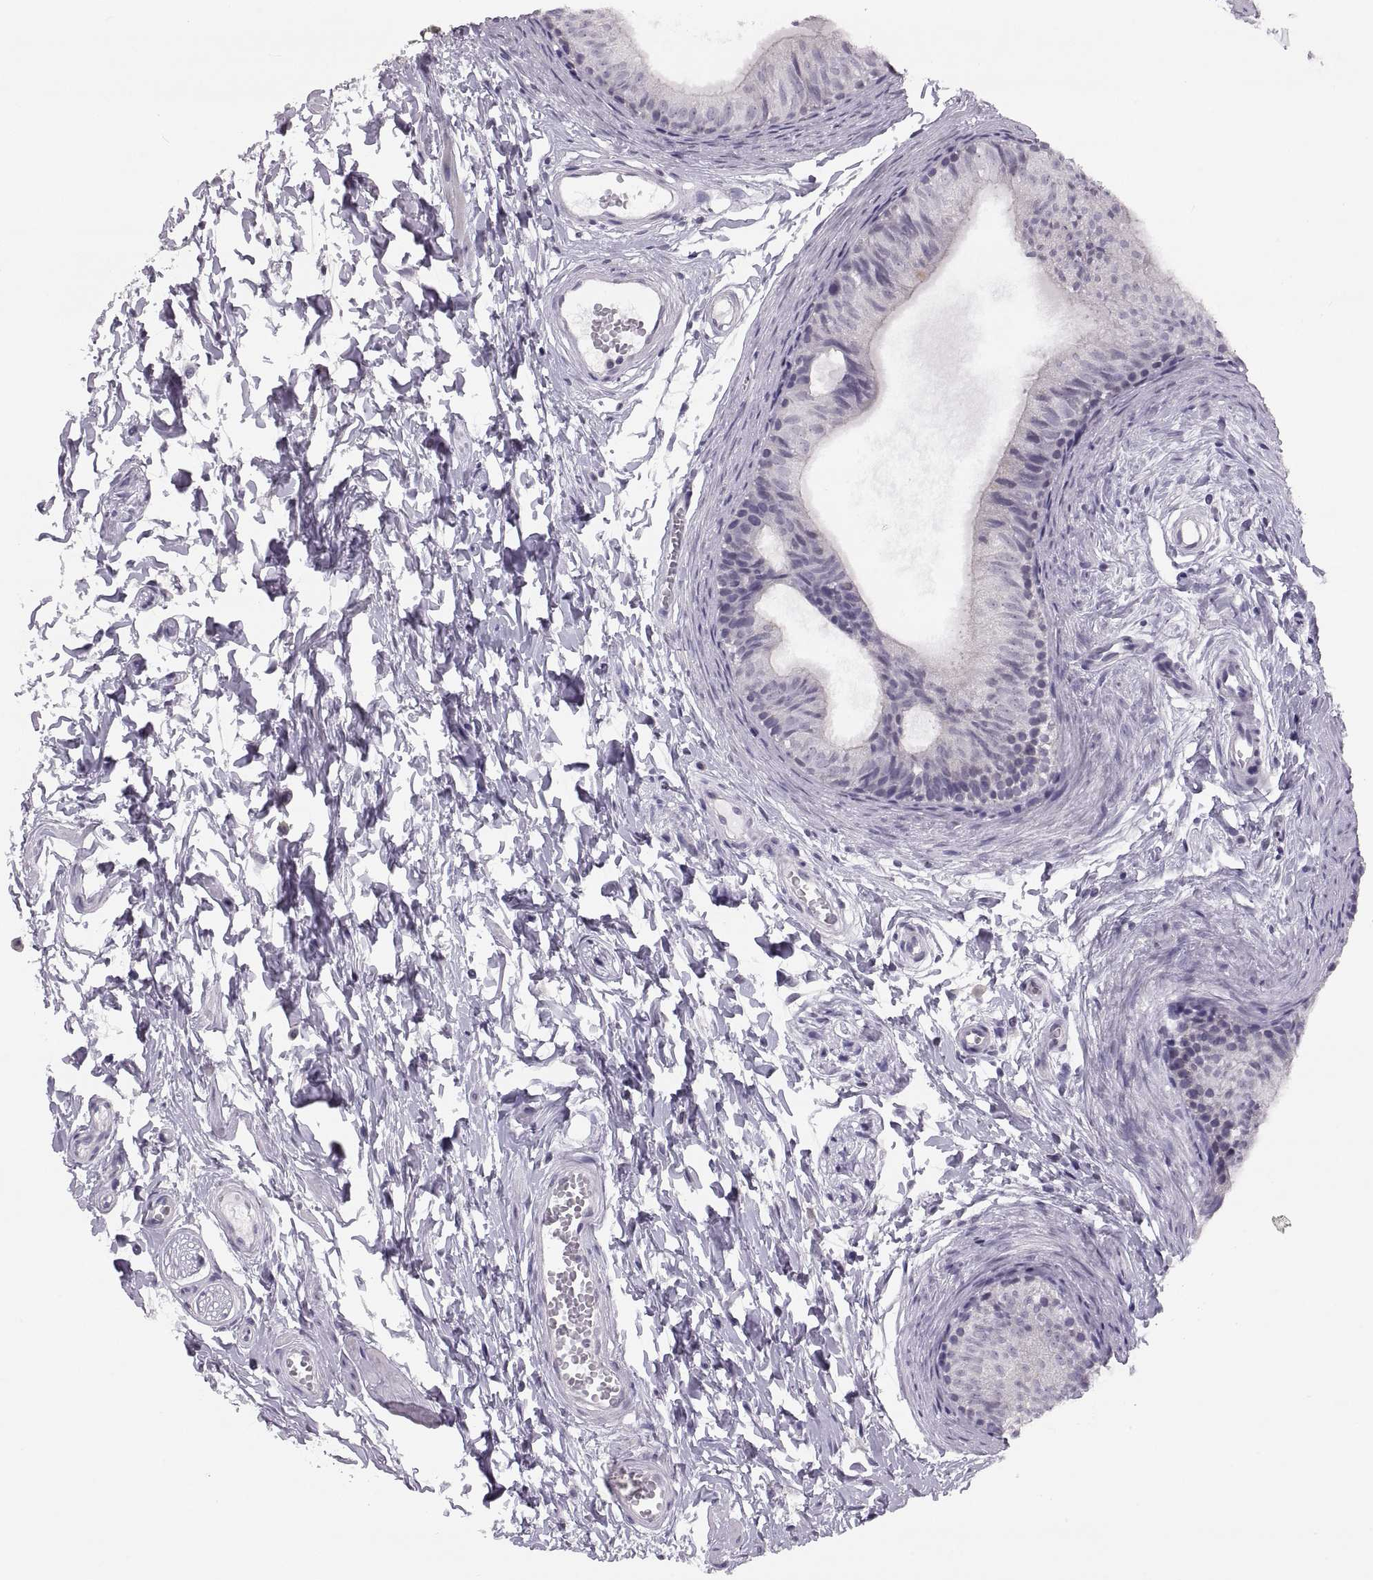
{"staining": {"intensity": "negative", "quantity": "none", "location": "none"}, "tissue": "epididymis", "cell_type": "Glandular cells", "image_type": "normal", "snomed": [{"axis": "morphology", "description": "Normal tissue, NOS"}, {"axis": "topography", "description": "Epididymis"}], "caption": "A micrograph of human epididymis is negative for staining in glandular cells. The staining was performed using DAB (3,3'-diaminobenzidine) to visualize the protein expression in brown, while the nuclei were stained in blue with hematoxylin (Magnification: 20x).", "gene": "ADH6", "patient": {"sex": "male", "age": 22}}